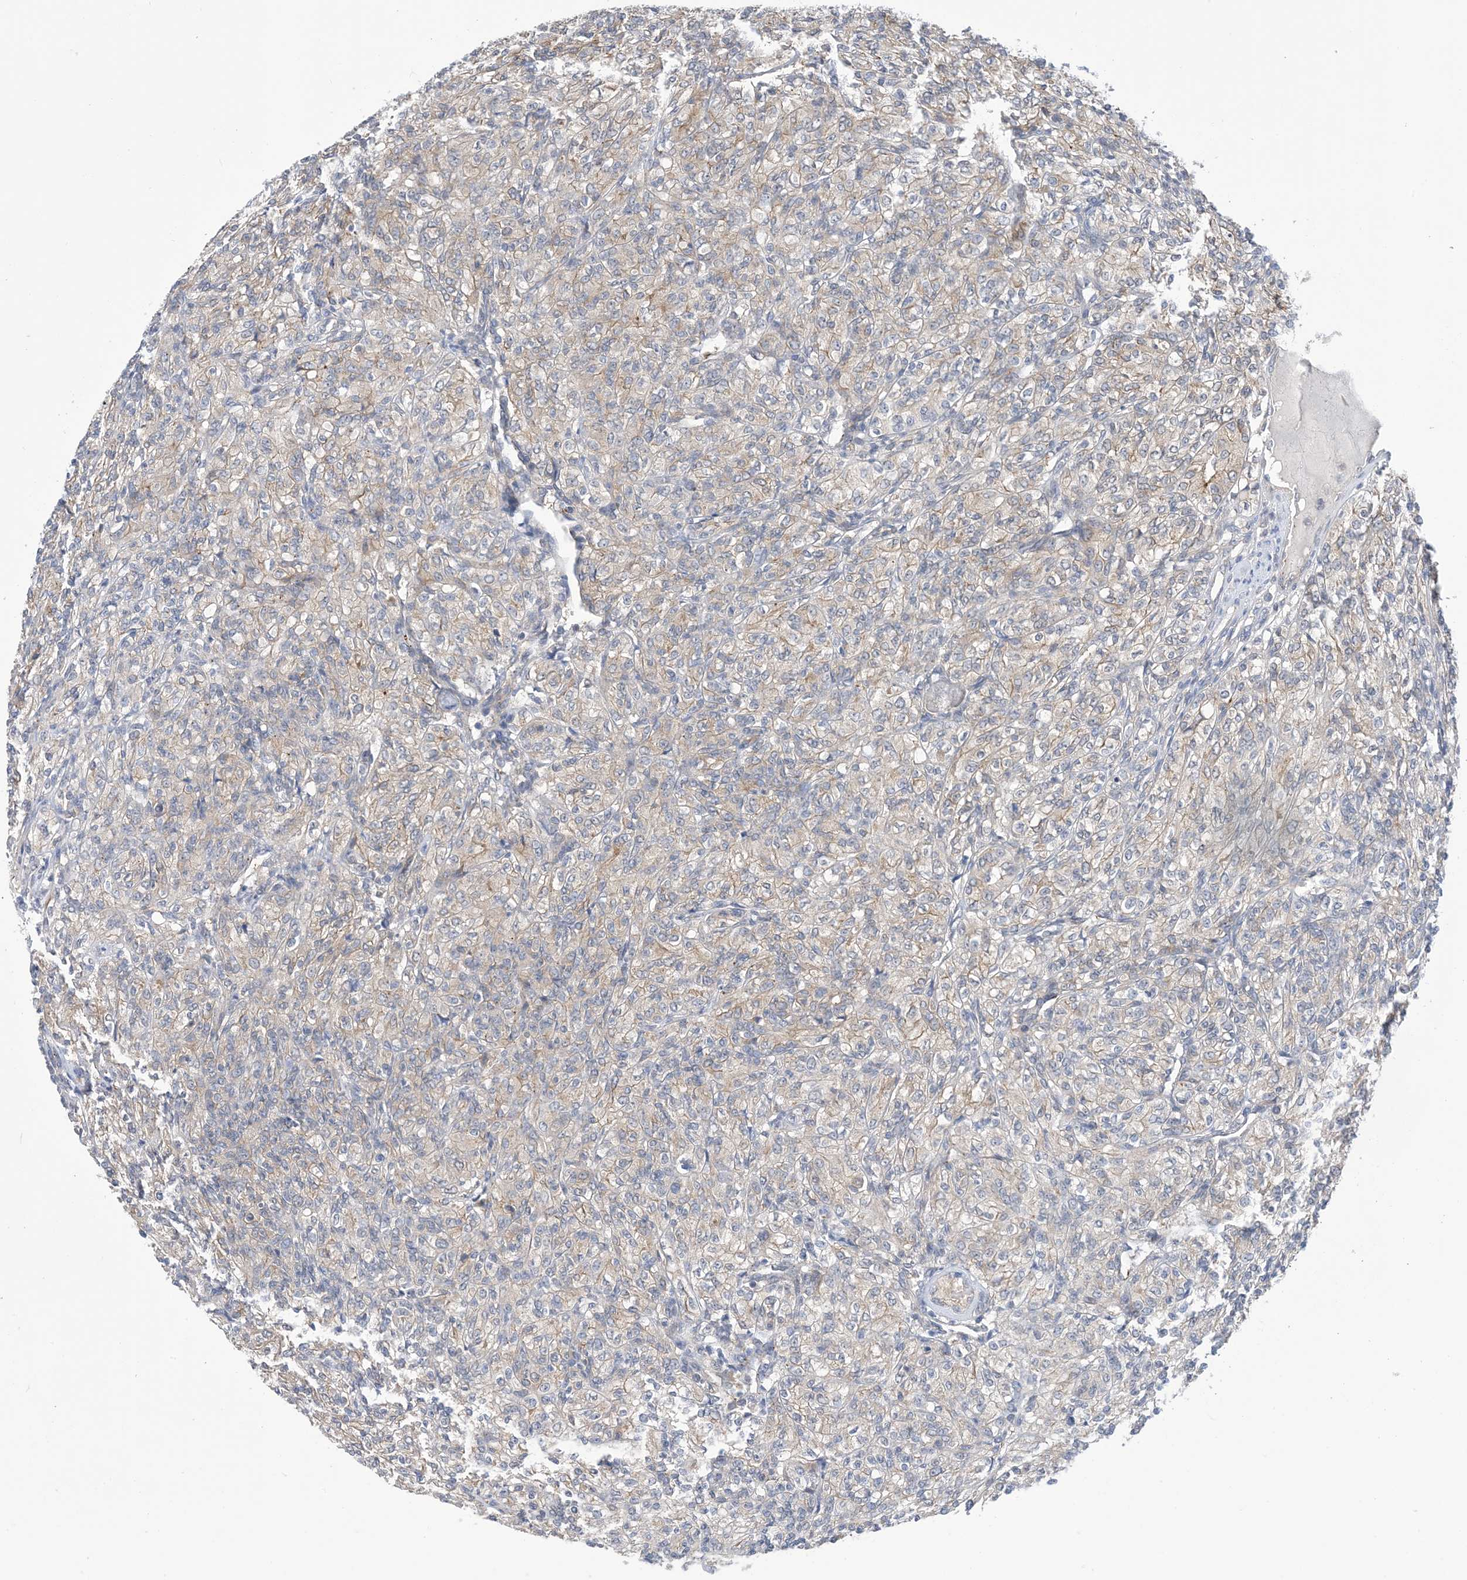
{"staining": {"intensity": "negative", "quantity": "none", "location": "none"}, "tissue": "renal cancer", "cell_type": "Tumor cells", "image_type": "cancer", "snomed": [{"axis": "morphology", "description": "Adenocarcinoma, NOS"}, {"axis": "topography", "description": "Kidney"}], "caption": "High magnification brightfield microscopy of renal cancer (adenocarcinoma) stained with DAB (3,3'-diaminobenzidine) (brown) and counterstained with hematoxylin (blue): tumor cells show no significant staining. (DAB immunohistochemistry, high magnification).", "gene": "EHBP1", "patient": {"sex": "male", "age": 77}}